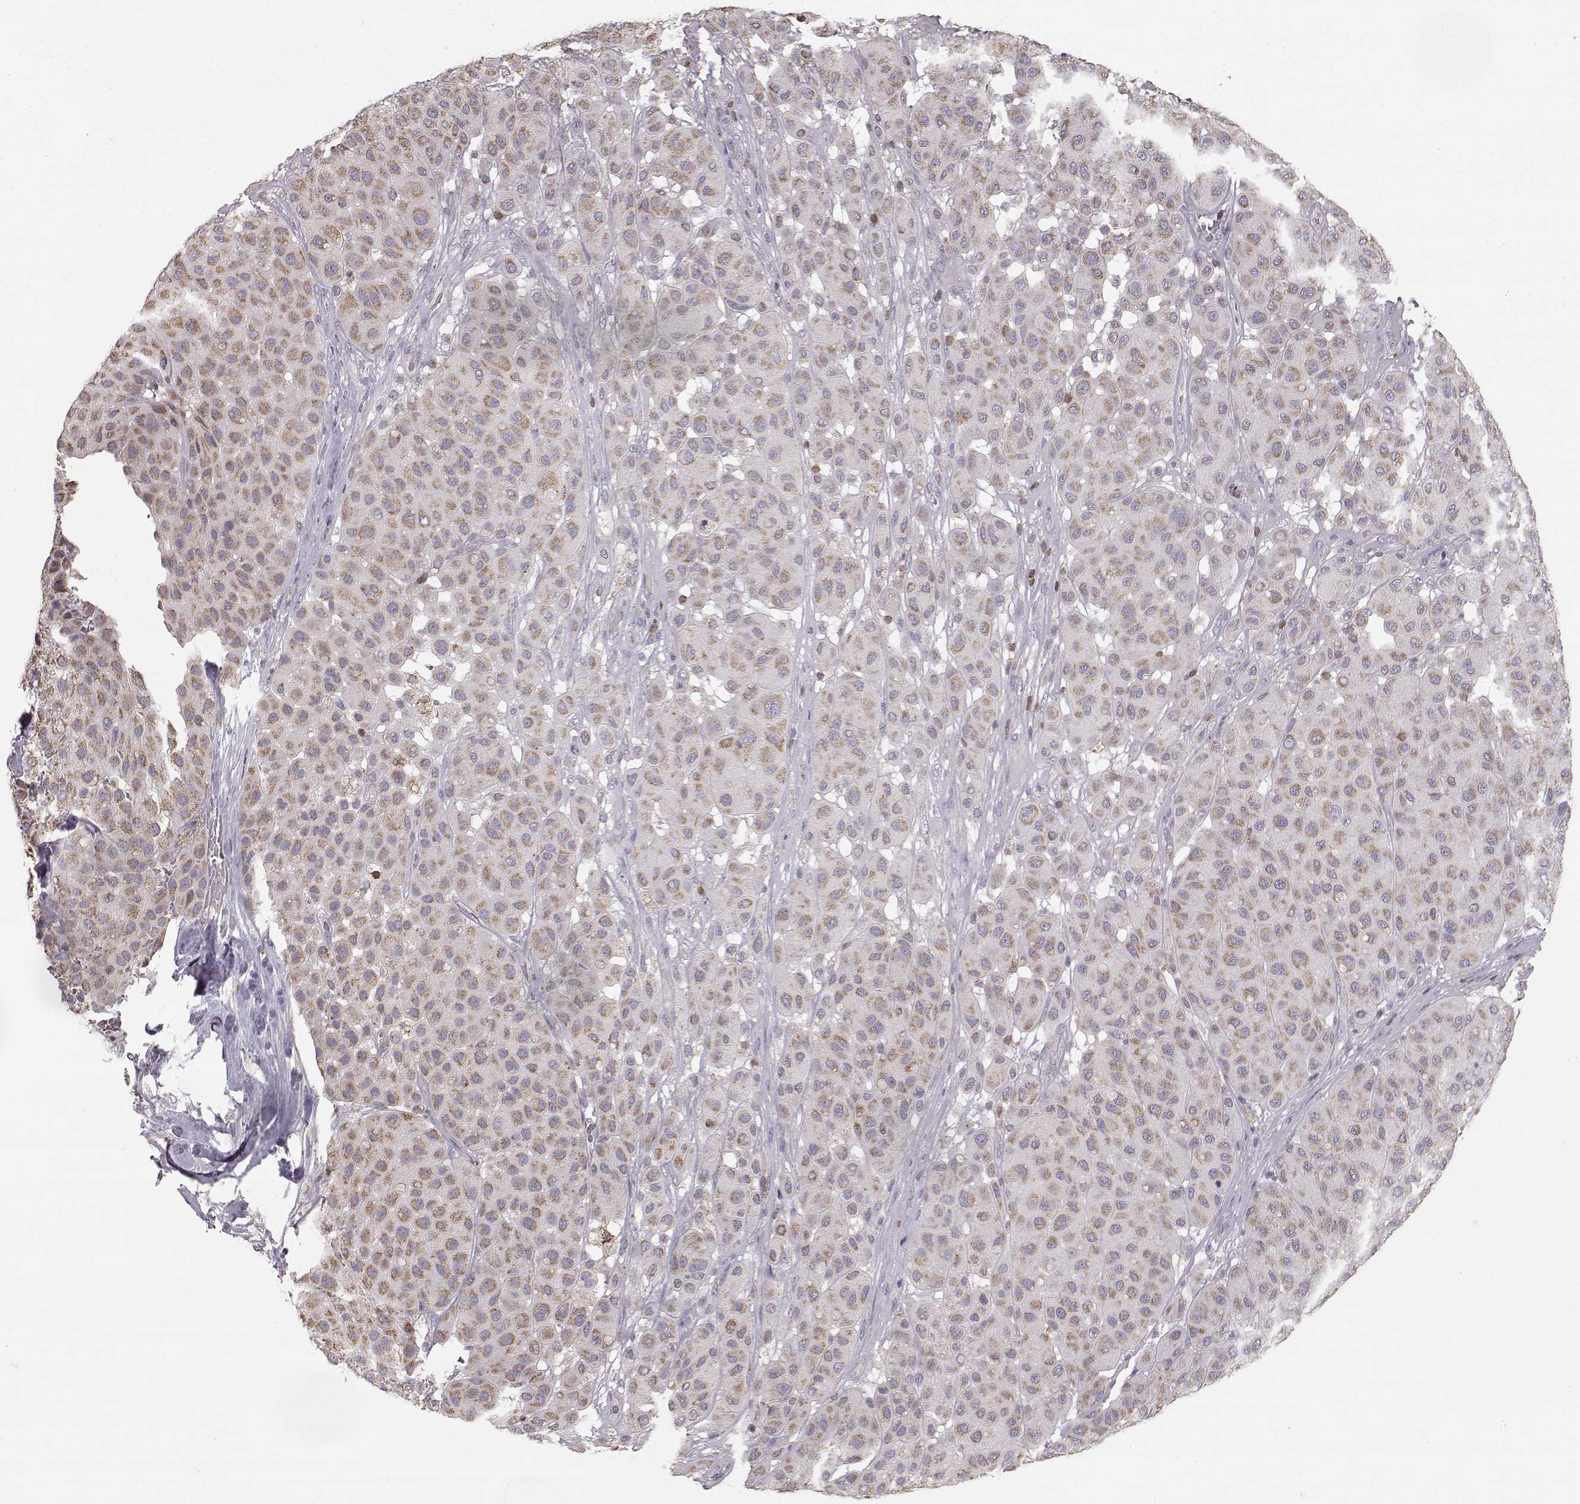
{"staining": {"intensity": "moderate", "quantity": ">75%", "location": "cytoplasmic/membranous"}, "tissue": "melanoma", "cell_type": "Tumor cells", "image_type": "cancer", "snomed": [{"axis": "morphology", "description": "Malignant melanoma, Metastatic site"}, {"axis": "topography", "description": "Smooth muscle"}], "caption": "Melanoma stained with immunohistochemistry (IHC) demonstrates moderate cytoplasmic/membranous staining in about >75% of tumor cells.", "gene": "GRAP2", "patient": {"sex": "male", "age": 41}}